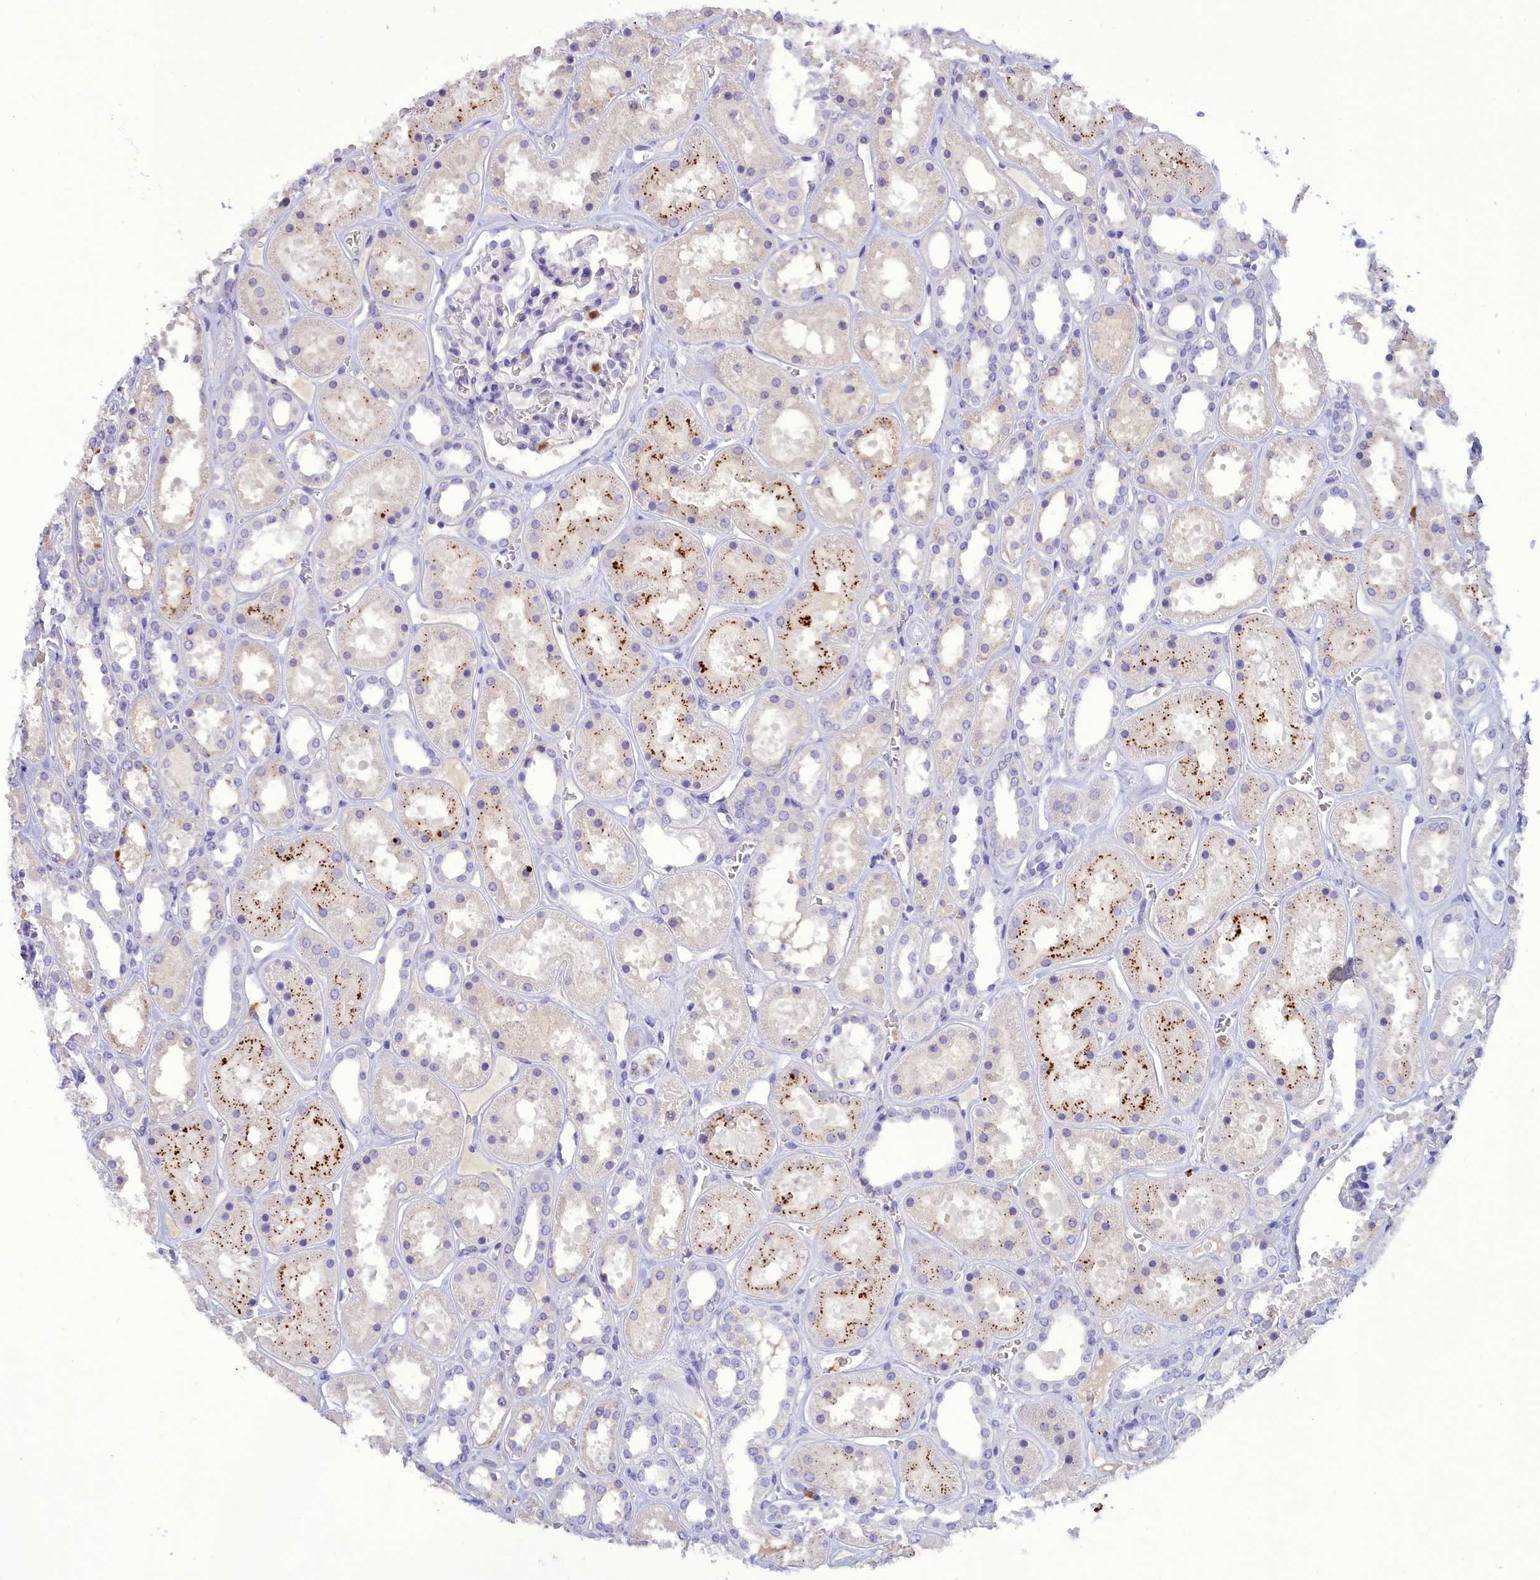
{"staining": {"intensity": "negative", "quantity": "none", "location": "none"}, "tissue": "kidney", "cell_type": "Cells in glomeruli", "image_type": "normal", "snomed": [{"axis": "morphology", "description": "Normal tissue, NOS"}, {"axis": "topography", "description": "Kidney"}], "caption": "The immunohistochemistry photomicrograph has no significant staining in cells in glomeruli of kidney.", "gene": "FAM149B1", "patient": {"sex": "female", "age": 41}}